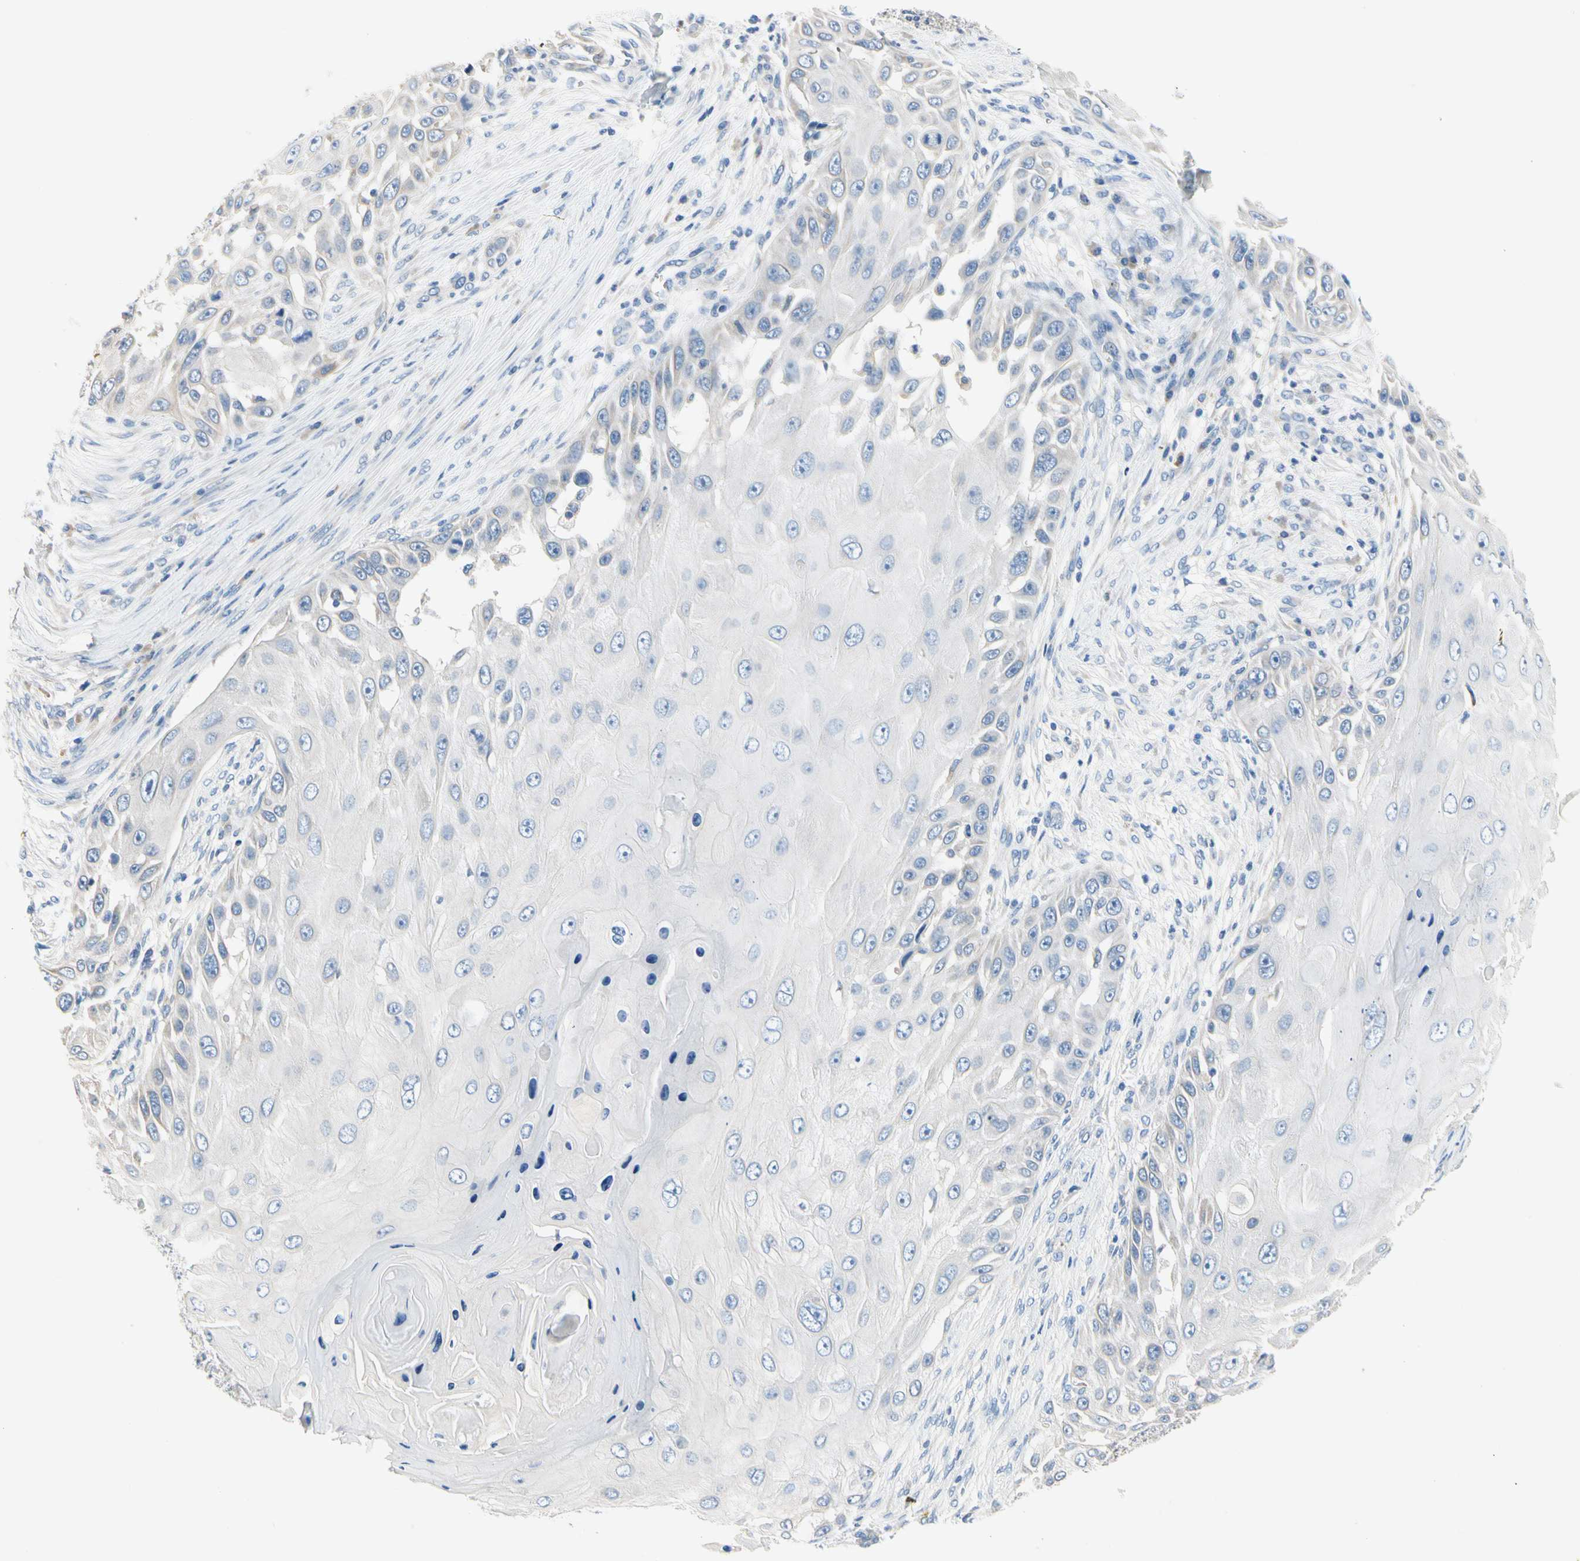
{"staining": {"intensity": "negative", "quantity": "none", "location": "none"}, "tissue": "skin cancer", "cell_type": "Tumor cells", "image_type": "cancer", "snomed": [{"axis": "morphology", "description": "Squamous cell carcinoma, NOS"}, {"axis": "topography", "description": "Skin"}], "caption": "IHC histopathology image of neoplastic tissue: human squamous cell carcinoma (skin) stained with DAB reveals no significant protein expression in tumor cells. The staining was performed using DAB to visualize the protein expression in brown, while the nuclei were stained in blue with hematoxylin (Magnification: 20x).", "gene": "STXBP1", "patient": {"sex": "female", "age": 44}}